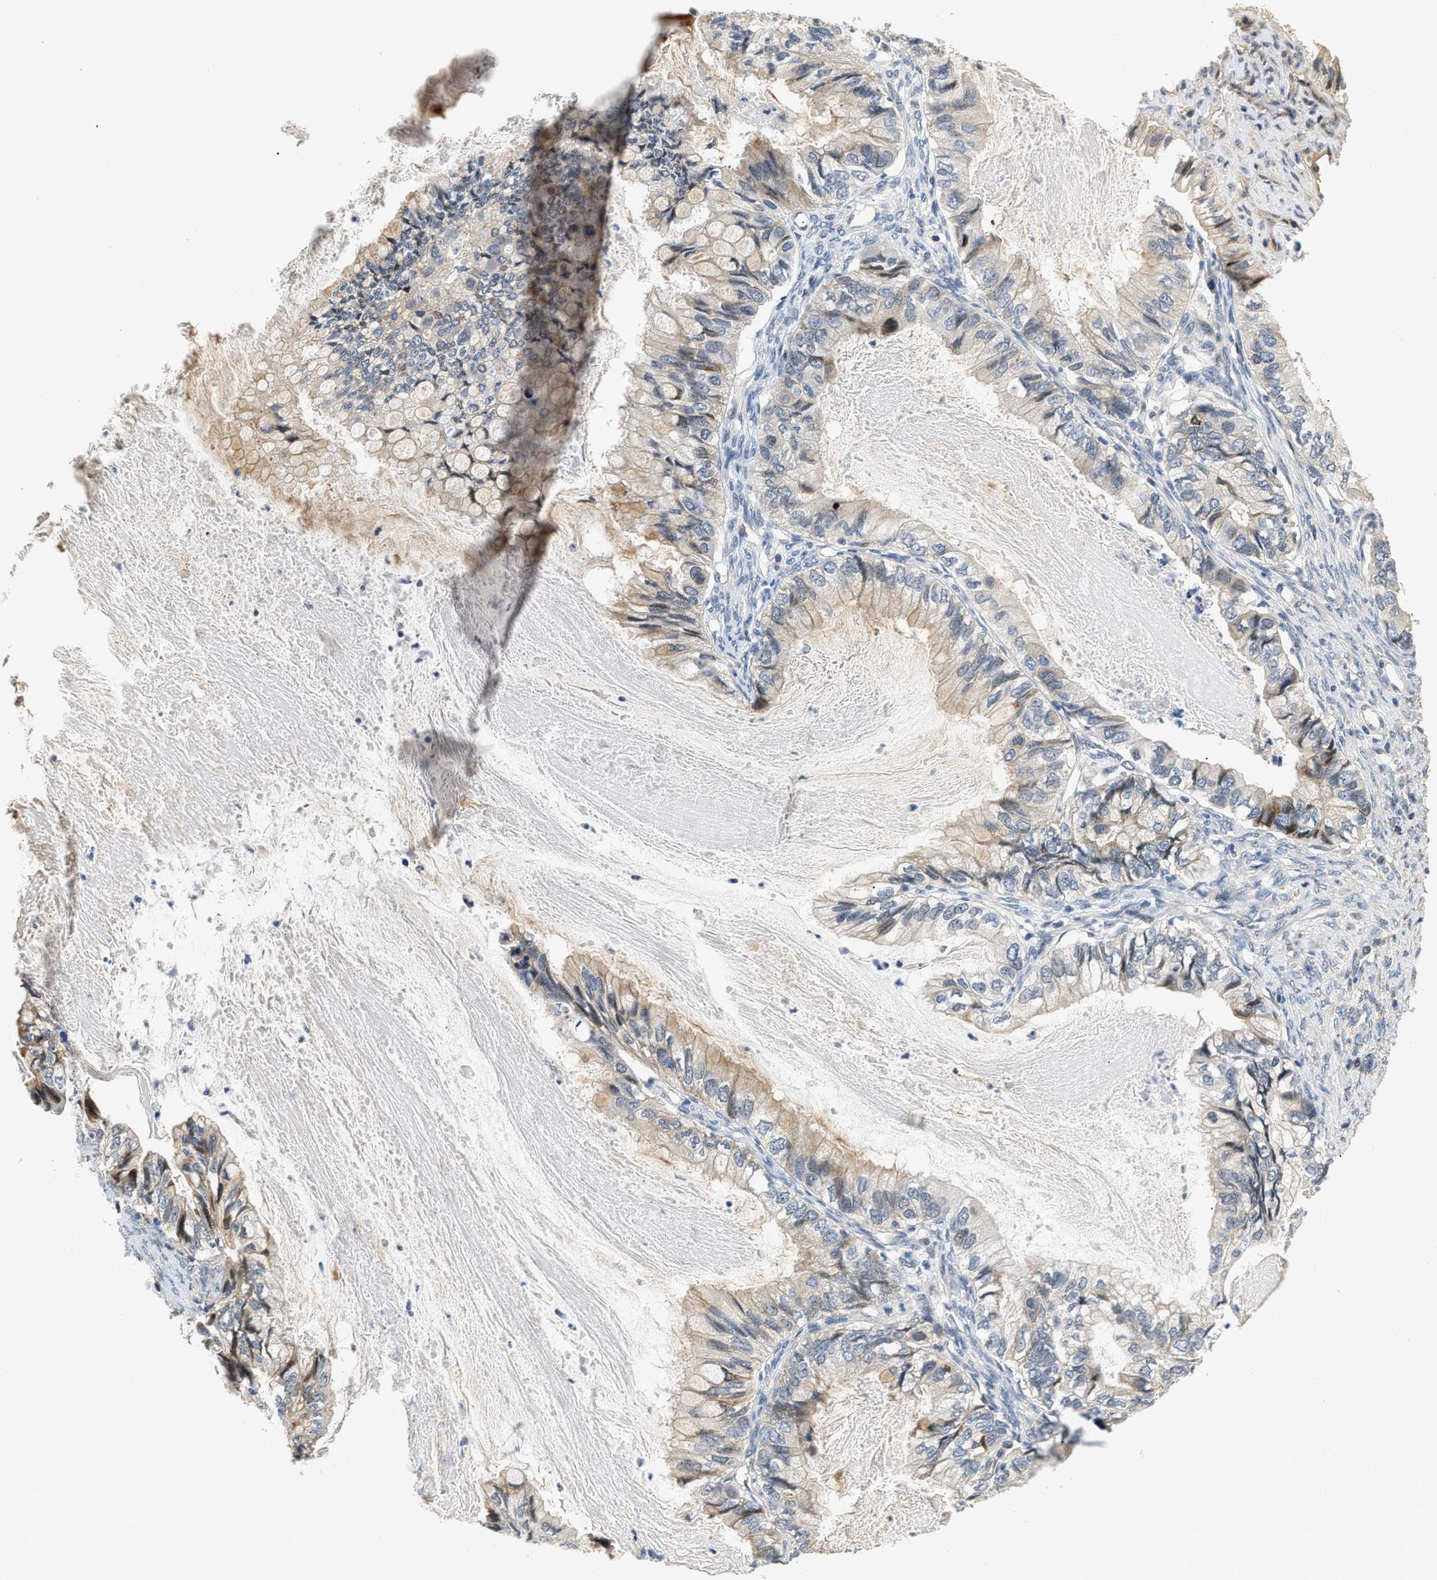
{"staining": {"intensity": "weak", "quantity": "25%-75%", "location": "cytoplasmic/membranous"}, "tissue": "ovarian cancer", "cell_type": "Tumor cells", "image_type": "cancer", "snomed": [{"axis": "morphology", "description": "Cystadenocarcinoma, mucinous, NOS"}, {"axis": "topography", "description": "Ovary"}], "caption": "Weak cytoplasmic/membranous expression is seen in about 25%-75% of tumor cells in ovarian cancer (mucinous cystadenocarcinoma). The protein of interest is stained brown, and the nuclei are stained in blue (DAB (3,3'-diaminobenzidine) IHC with brightfield microscopy, high magnification).", "gene": "TNIP2", "patient": {"sex": "female", "age": 80}}